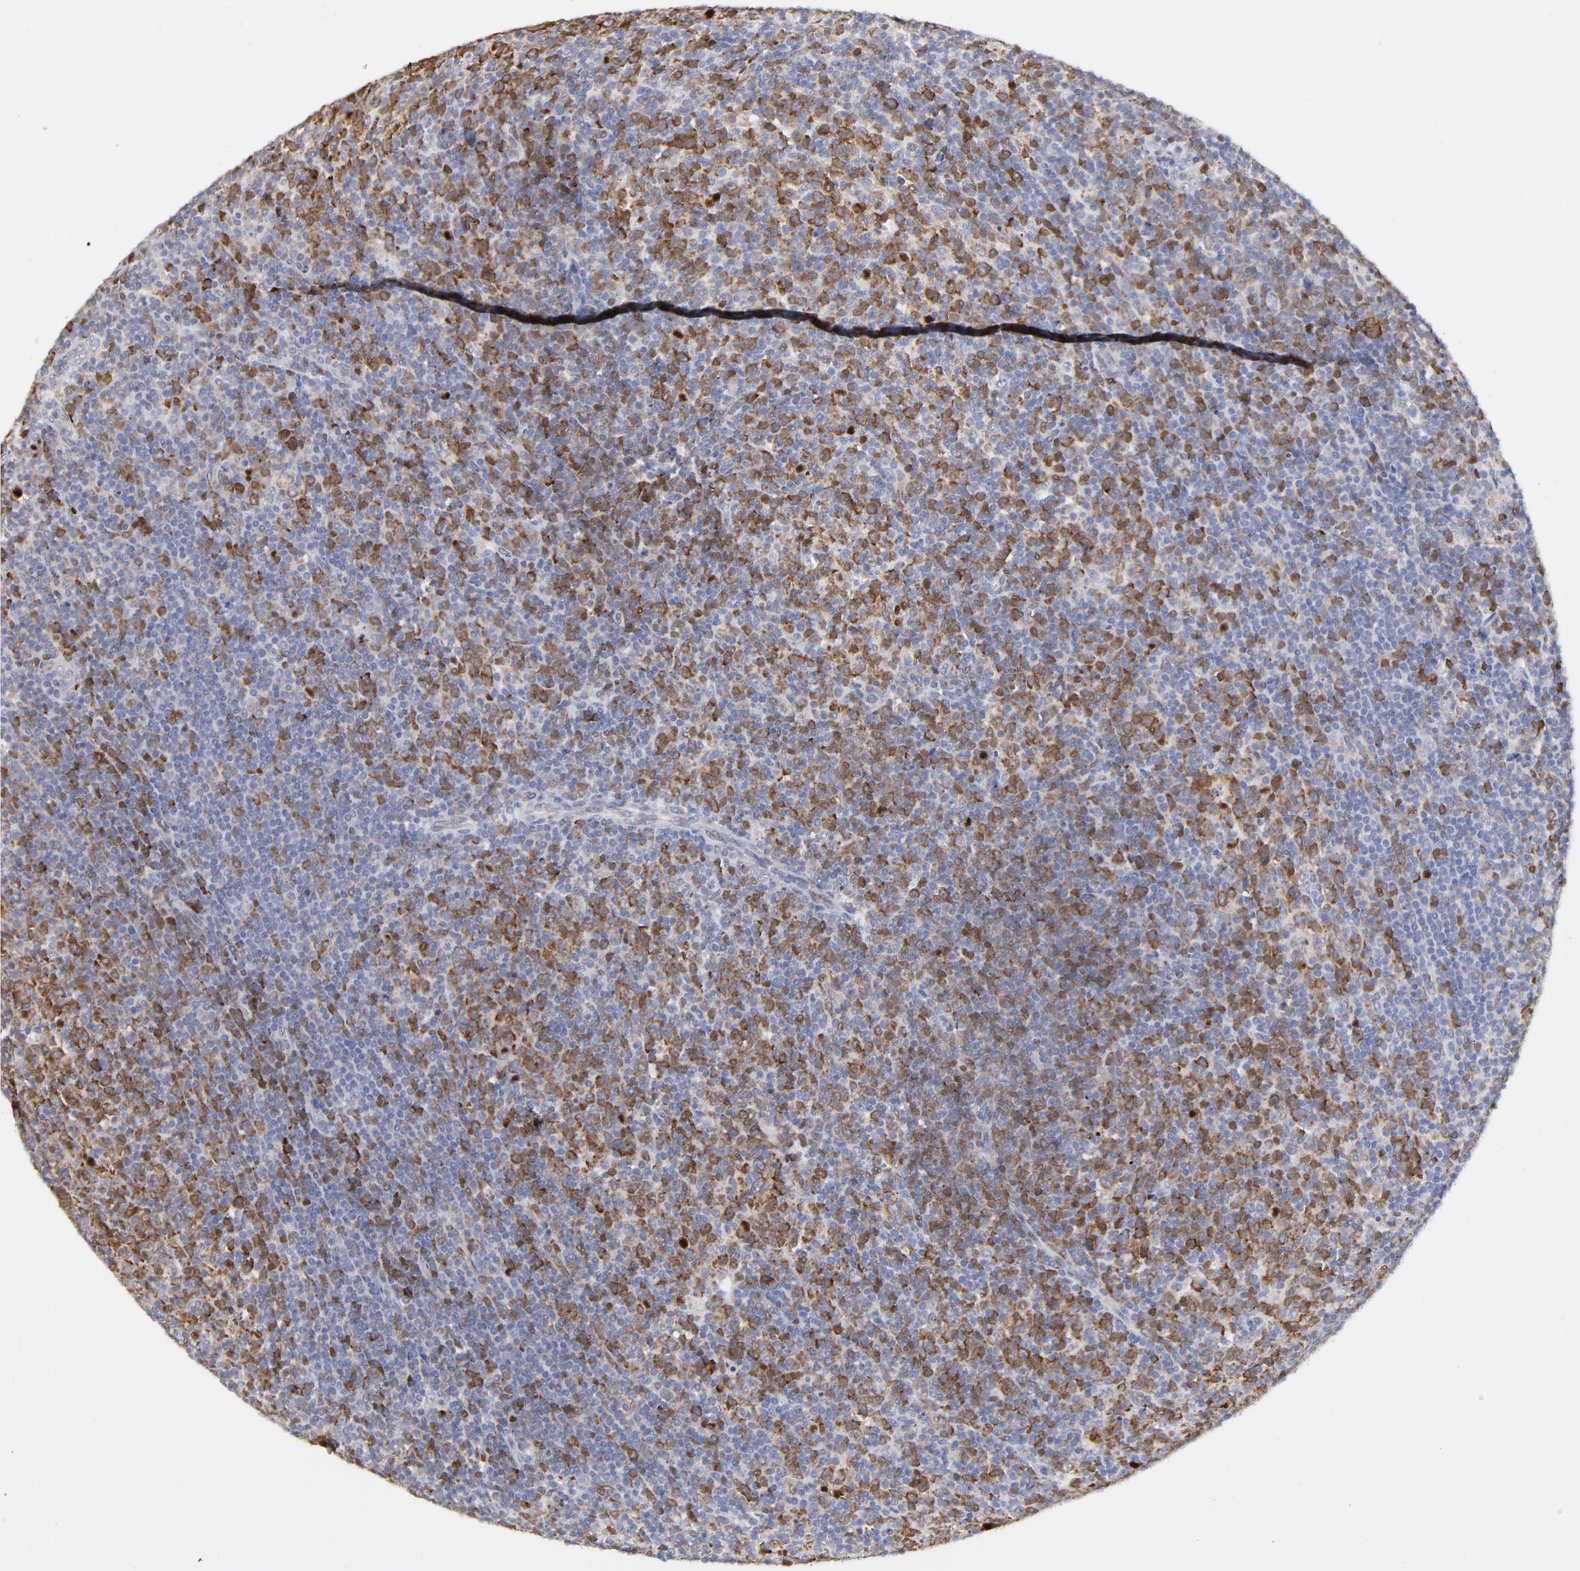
{"staining": {"intensity": "moderate", "quantity": "<25%", "location": "cytoplasmic/membranous"}, "tissue": "lymphoma", "cell_type": "Tumor cells", "image_type": "cancer", "snomed": [{"axis": "morphology", "description": "Malignant lymphoma, non-Hodgkin's type, Low grade"}, {"axis": "topography", "description": "Spleen"}], "caption": "A low amount of moderate cytoplasmic/membranous positivity is seen in about <25% of tumor cells in malignant lymphoma, non-Hodgkin's type (low-grade) tissue. The protein is shown in brown color, while the nuclei are stained blue.", "gene": "NCAPH", "patient": {"sex": "female", "age": 65}}